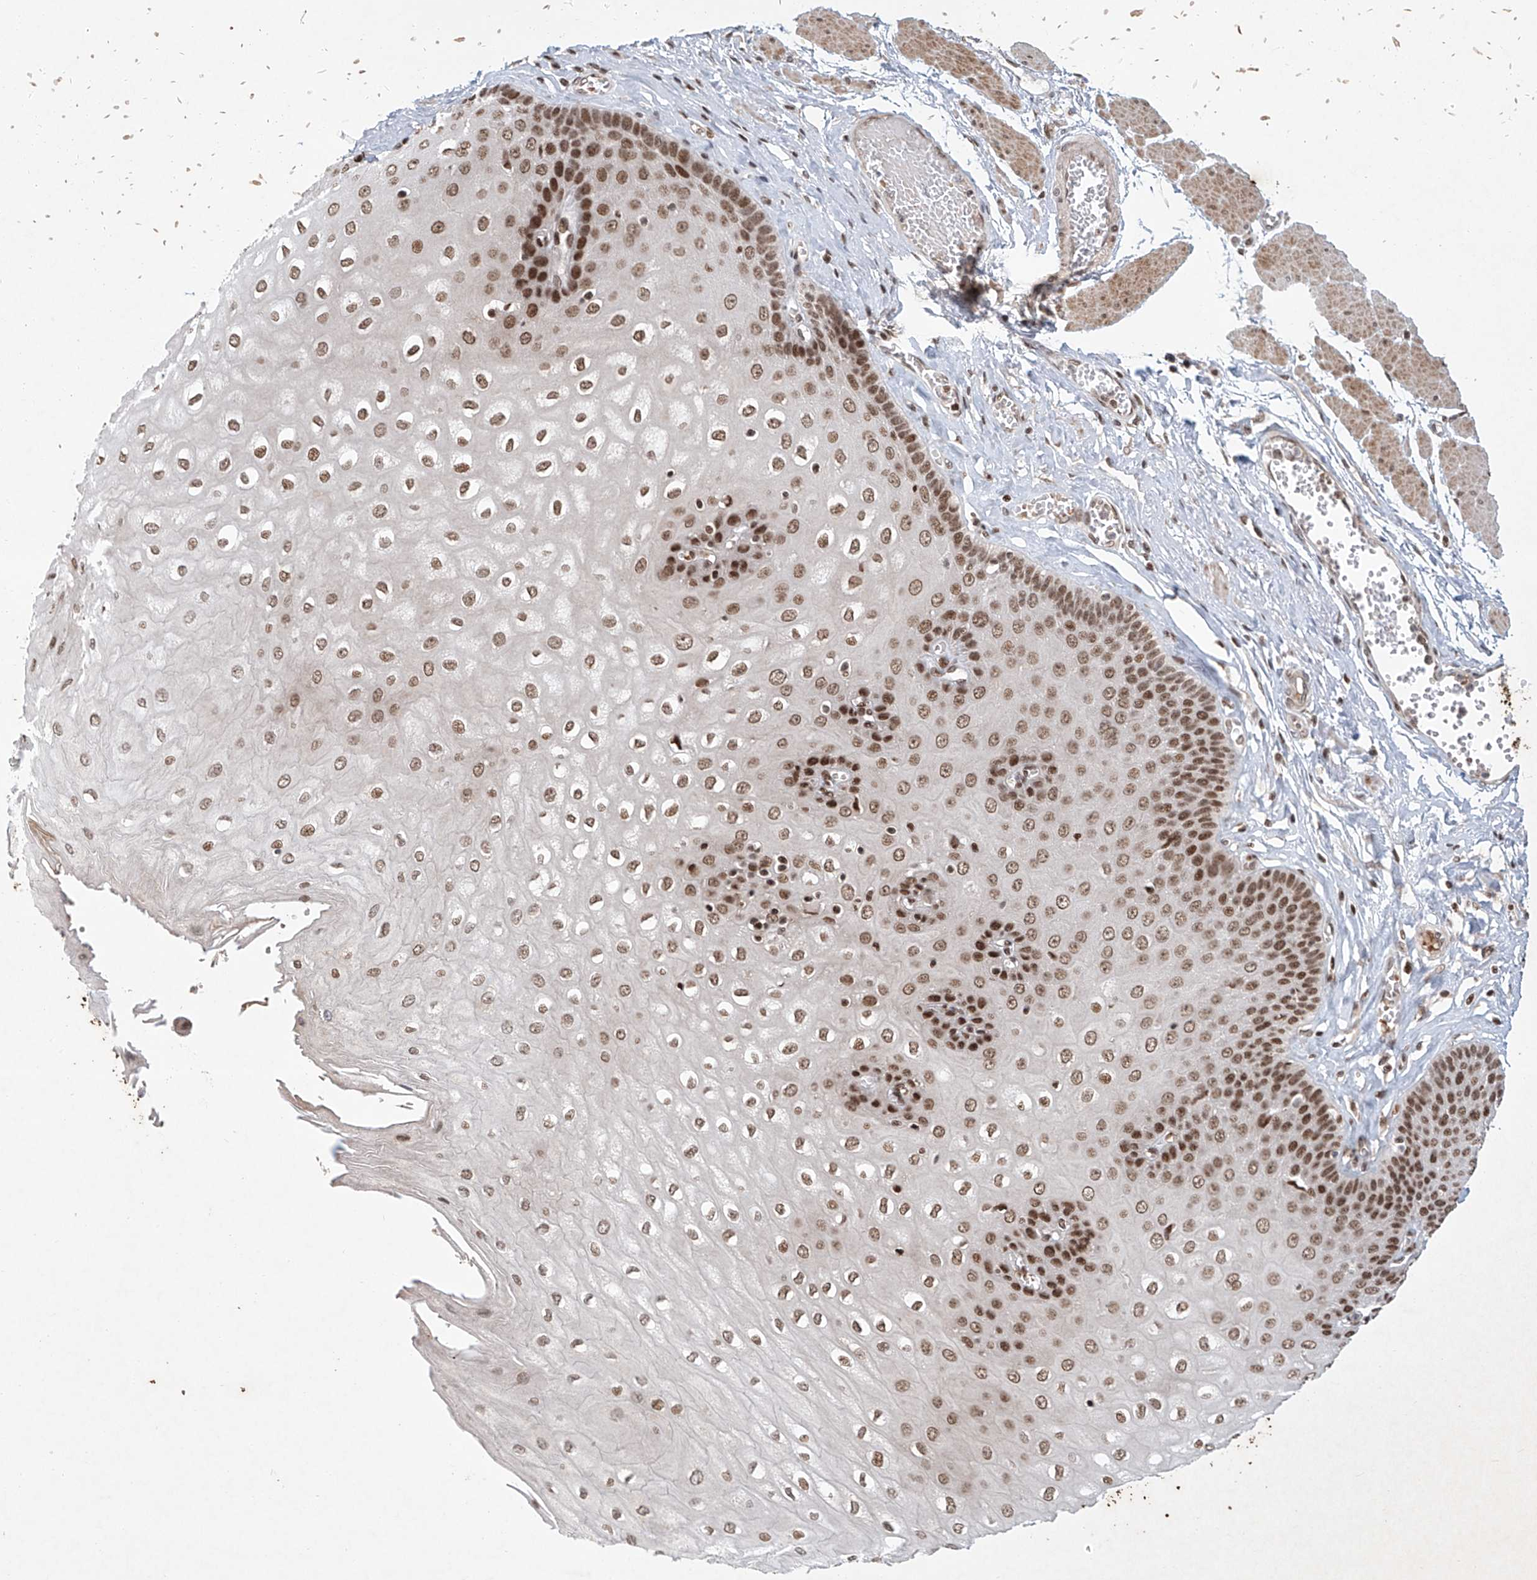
{"staining": {"intensity": "moderate", "quantity": ">75%", "location": "nuclear"}, "tissue": "esophagus", "cell_type": "Squamous epithelial cells", "image_type": "normal", "snomed": [{"axis": "morphology", "description": "Normal tissue, NOS"}, {"axis": "topography", "description": "Esophagus"}], "caption": "Esophagus stained with DAB (3,3'-diaminobenzidine) IHC demonstrates medium levels of moderate nuclear staining in approximately >75% of squamous epithelial cells. (Stains: DAB (3,3'-diaminobenzidine) in brown, nuclei in blue, Microscopy: brightfield microscopy at high magnification).", "gene": "ZNF470", "patient": {"sex": "male", "age": 60}}